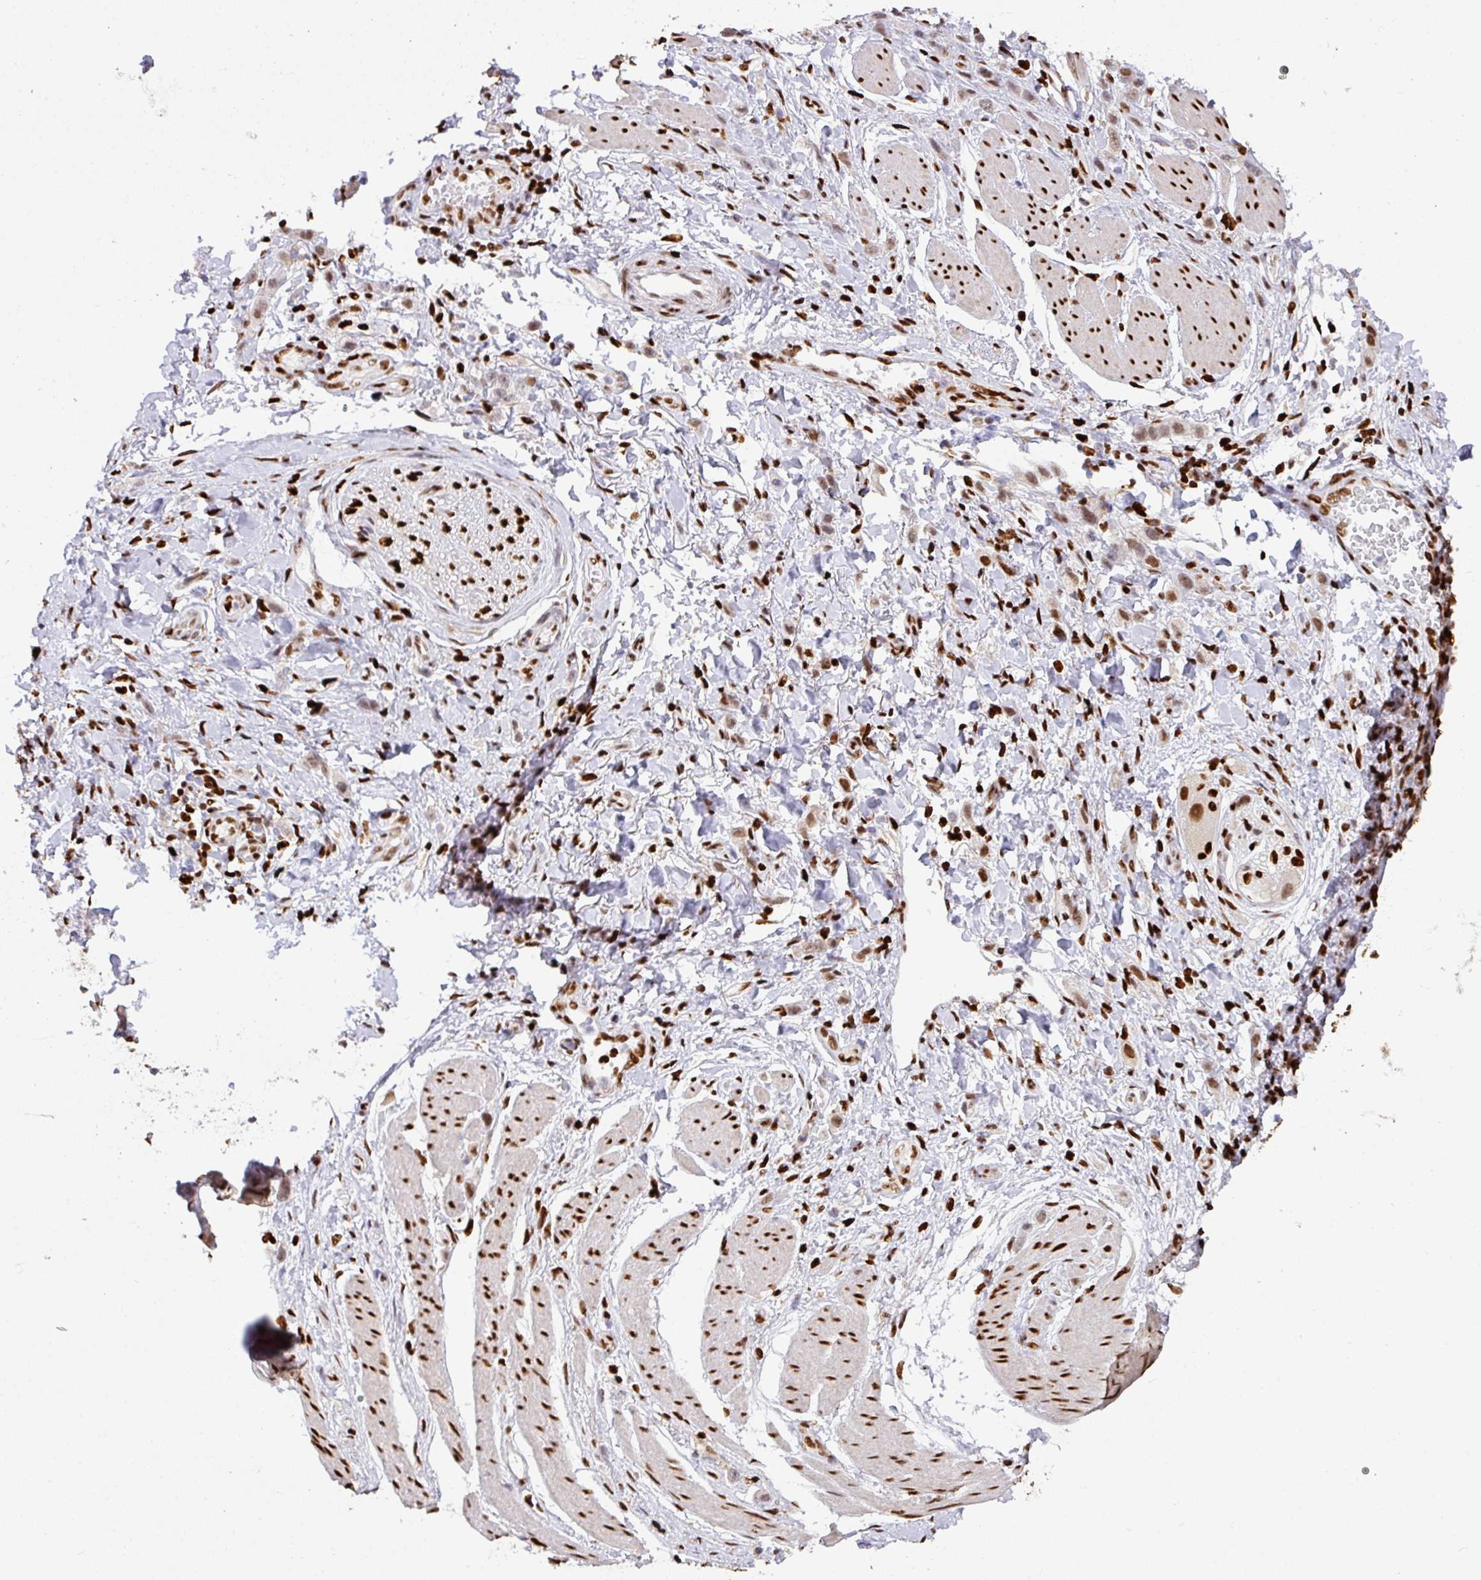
{"staining": {"intensity": "moderate", "quantity": "25%-75%", "location": "nuclear"}, "tissue": "stomach cancer", "cell_type": "Tumor cells", "image_type": "cancer", "snomed": [{"axis": "morphology", "description": "Adenocarcinoma, NOS"}, {"axis": "topography", "description": "Stomach"}], "caption": "Approximately 25%-75% of tumor cells in adenocarcinoma (stomach) demonstrate moderate nuclear protein staining as visualized by brown immunohistochemical staining.", "gene": "SAMHD1", "patient": {"sex": "female", "age": 65}}